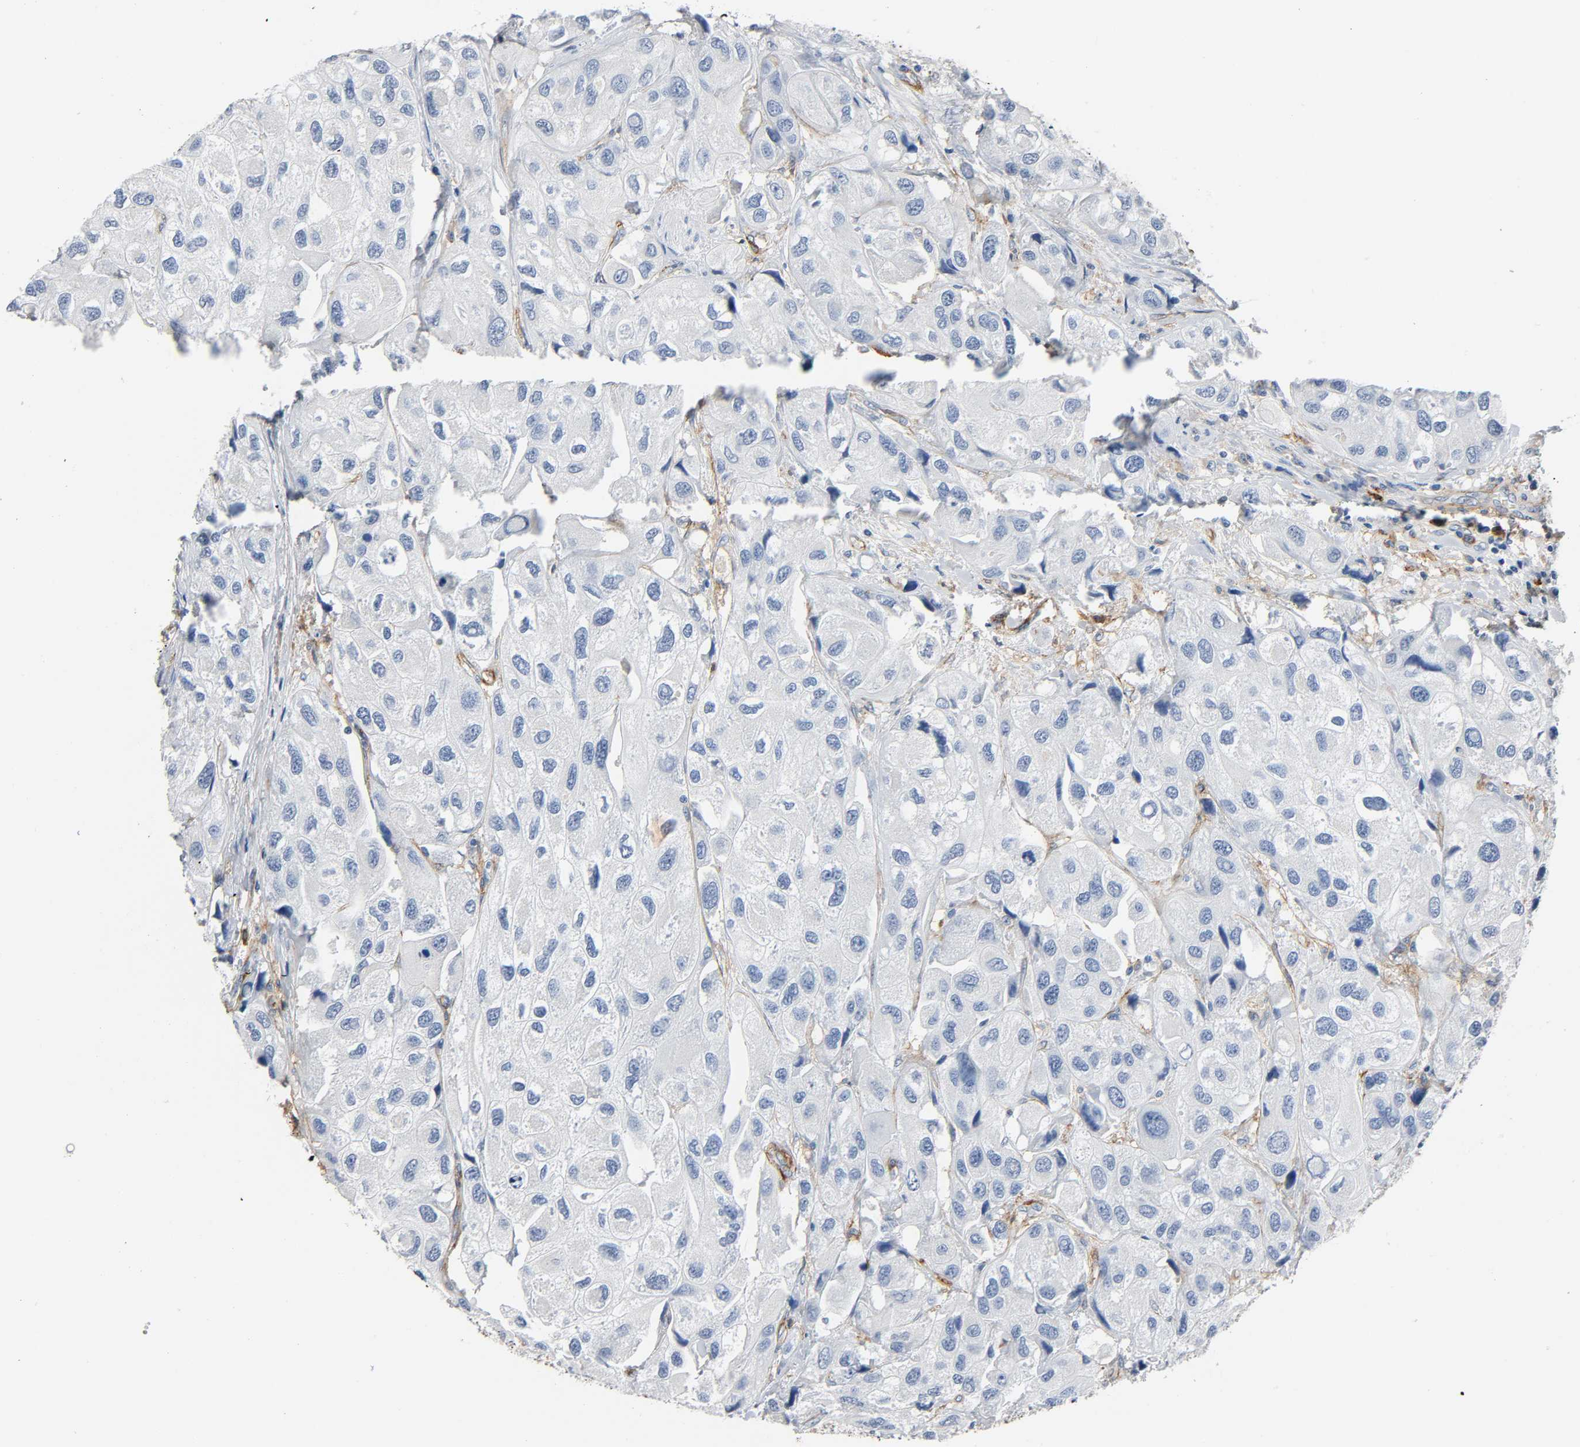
{"staining": {"intensity": "negative", "quantity": "none", "location": "none"}, "tissue": "urothelial cancer", "cell_type": "Tumor cells", "image_type": "cancer", "snomed": [{"axis": "morphology", "description": "Urothelial carcinoma, High grade"}, {"axis": "topography", "description": "Urinary bladder"}], "caption": "DAB immunohistochemical staining of urothelial carcinoma (high-grade) shows no significant expression in tumor cells.", "gene": "ANPEP", "patient": {"sex": "female", "age": 64}}